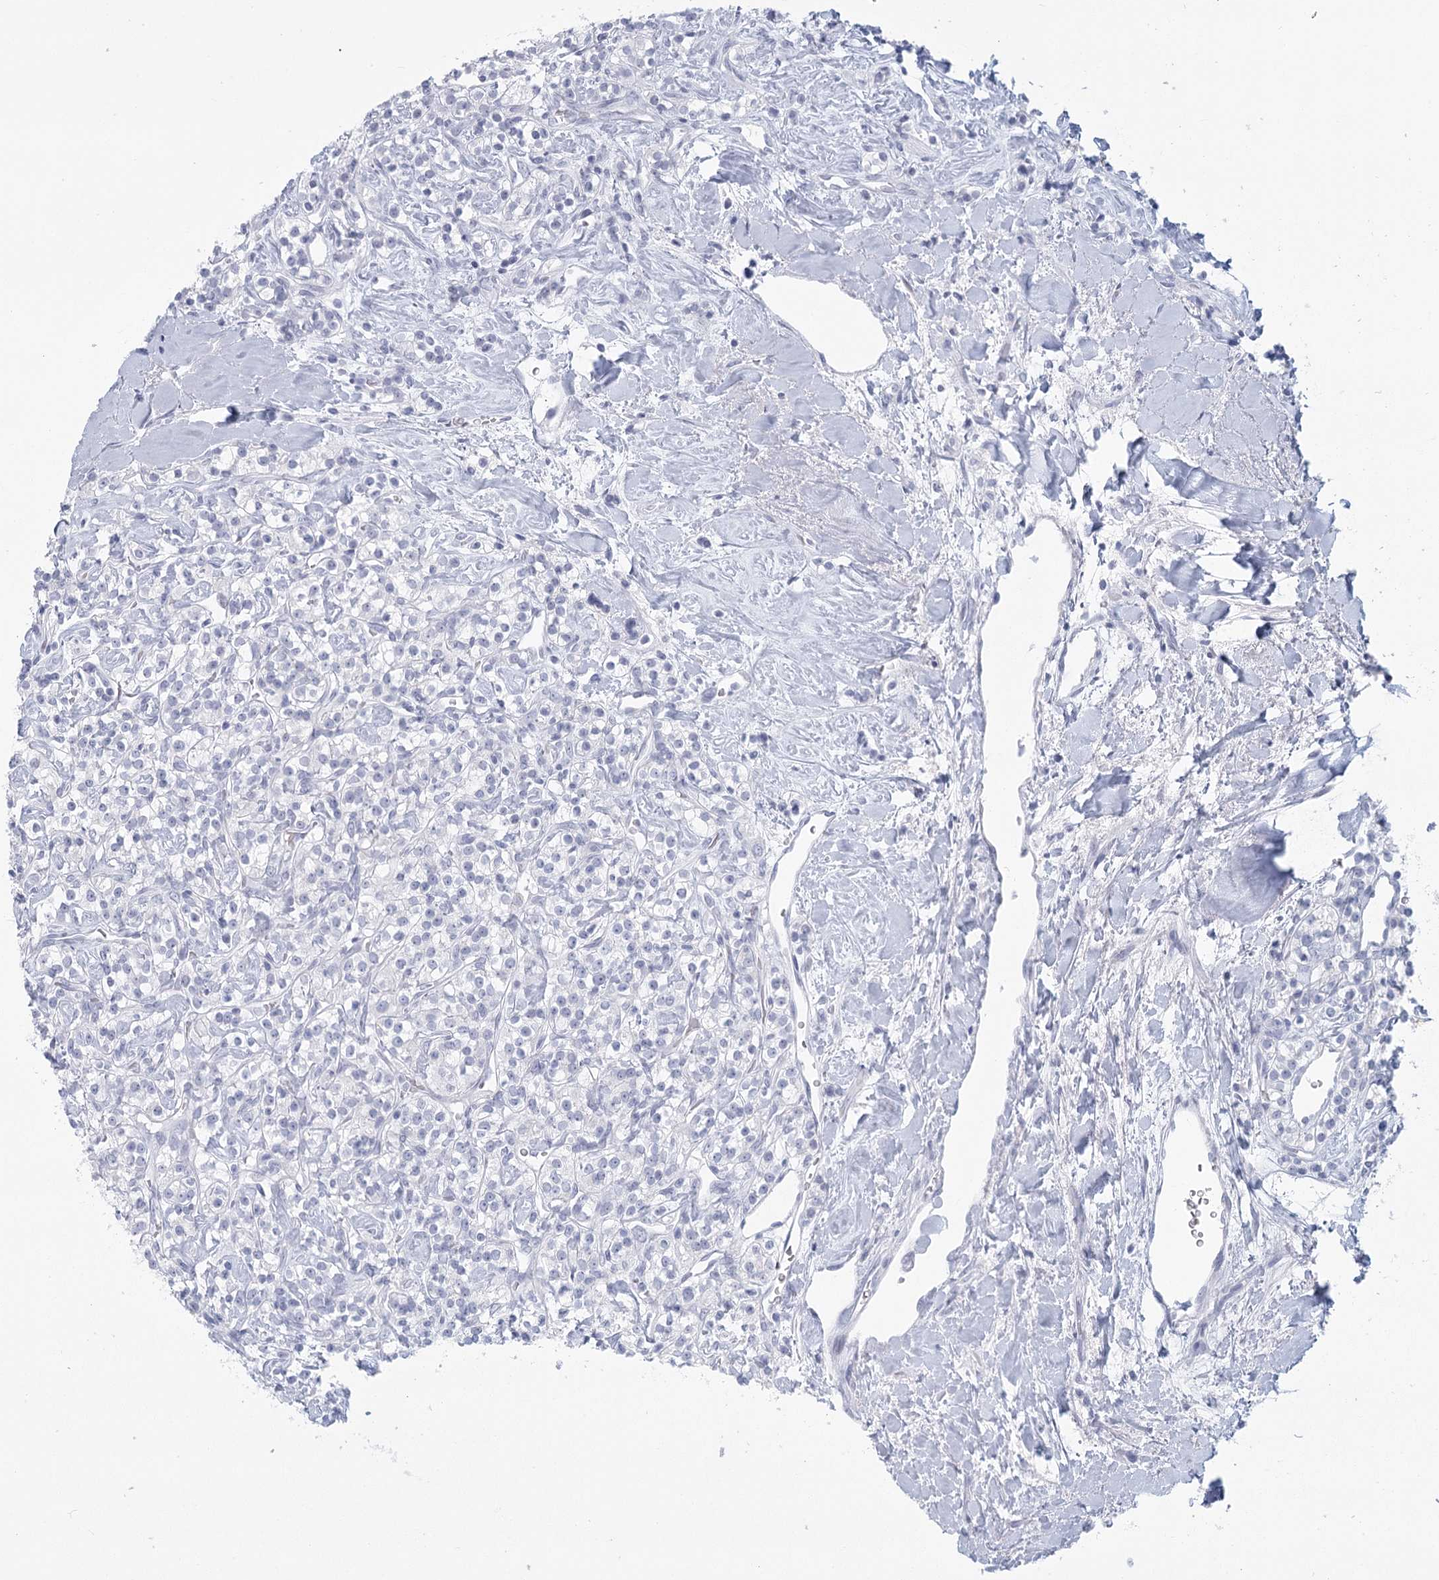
{"staining": {"intensity": "negative", "quantity": "none", "location": "none"}, "tissue": "renal cancer", "cell_type": "Tumor cells", "image_type": "cancer", "snomed": [{"axis": "morphology", "description": "Adenocarcinoma, NOS"}, {"axis": "topography", "description": "Kidney"}], "caption": "DAB (3,3'-diaminobenzidine) immunohistochemical staining of adenocarcinoma (renal) exhibits no significant staining in tumor cells.", "gene": "WNT8B", "patient": {"sex": "male", "age": 77}}